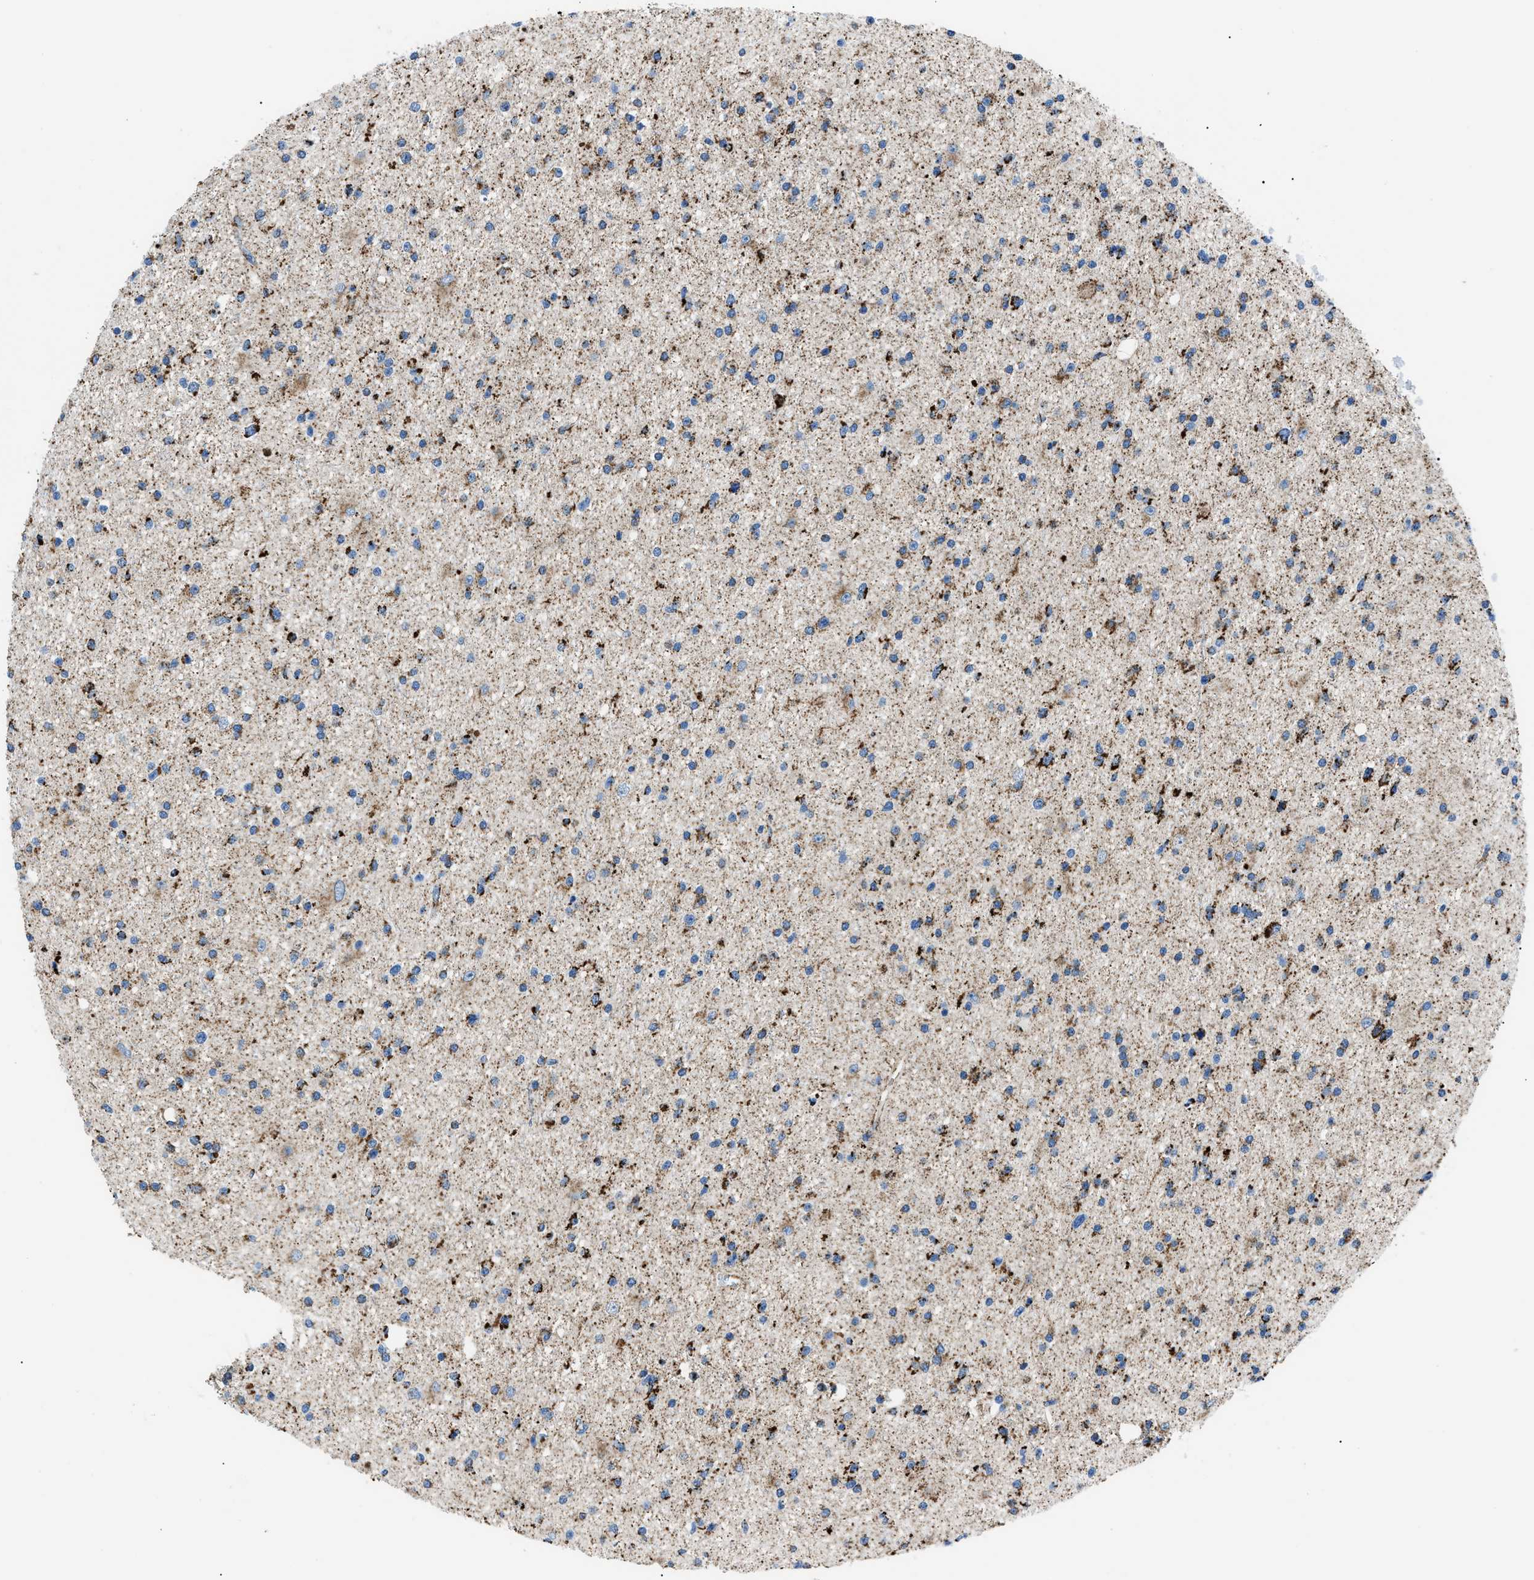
{"staining": {"intensity": "strong", "quantity": "25%-75%", "location": "cytoplasmic/membranous"}, "tissue": "glioma", "cell_type": "Tumor cells", "image_type": "cancer", "snomed": [{"axis": "morphology", "description": "Glioma, malignant, High grade"}, {"axis": "topography", "description": "Brain"}], "caption": "IHC of human glioma reveals high levels of strong cytoplasmic/membranous positivity in approximately 25%-75% of tumor cells. (DAB = brown stain, brightfield microscopy at high magnification).", "gene": "PHB2", "patient": {"sex": "male", "age": 33}}